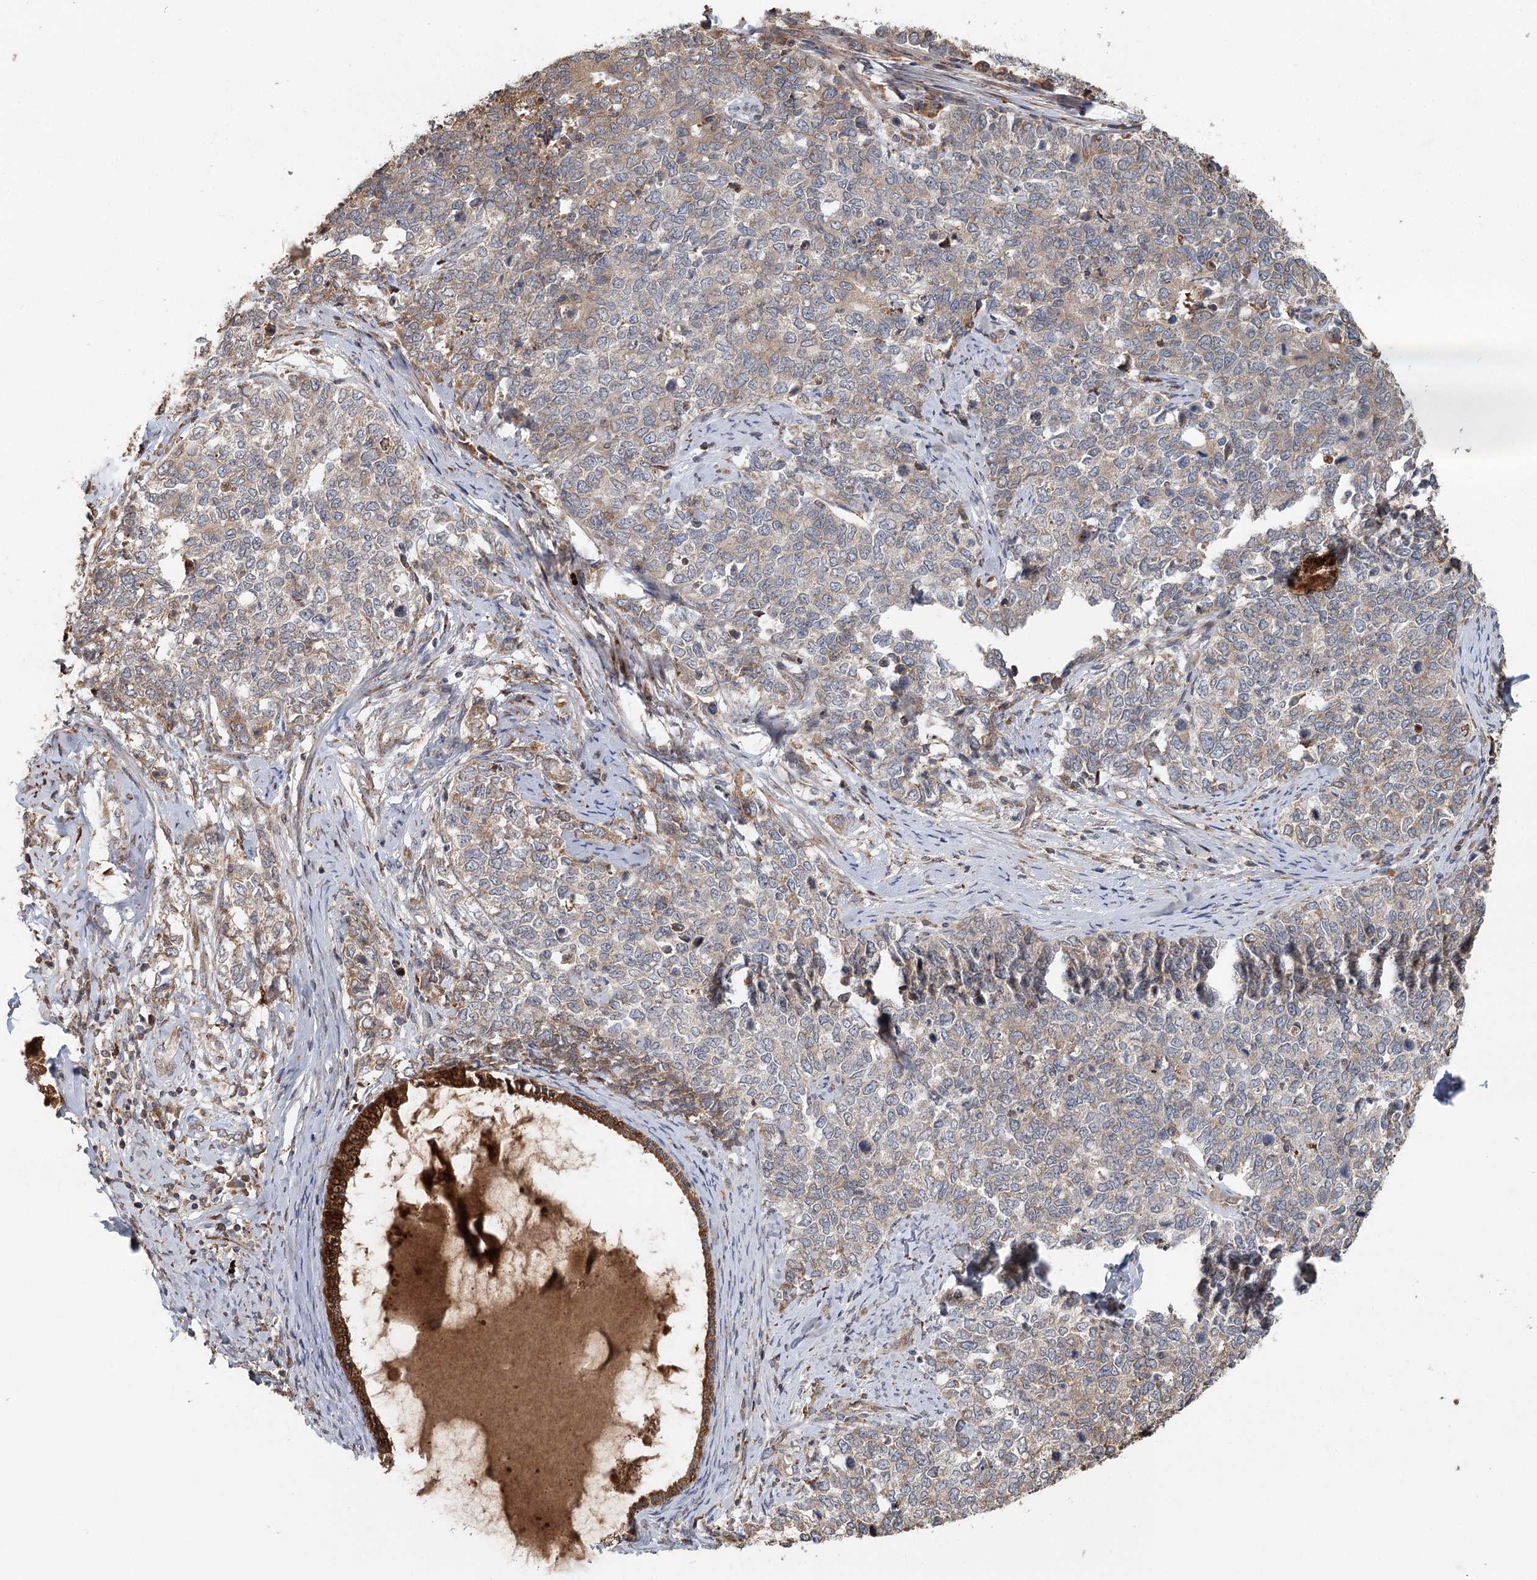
{"staining": {"intensity": "weak", "quantity": "25%-75%", "location": "cytoplasmic/membranous"}, "tissue": "cervical cancer", "cell_type": "Tumor cells", "image_type": "cancer", "snomed": [{"axis": "morphology", "description": "Squamous cell carcinoma, NOS"}, {"axis": "topography", "description": "Cervix"}], "caption": "Weak cytoplasmic/membranous protein positivity is identified in about 25%-75% of tumor cells in squamous cell carcinoma (cervical).", "gene": "RNF111", "patient": {"sex": "female", "age": 63}}